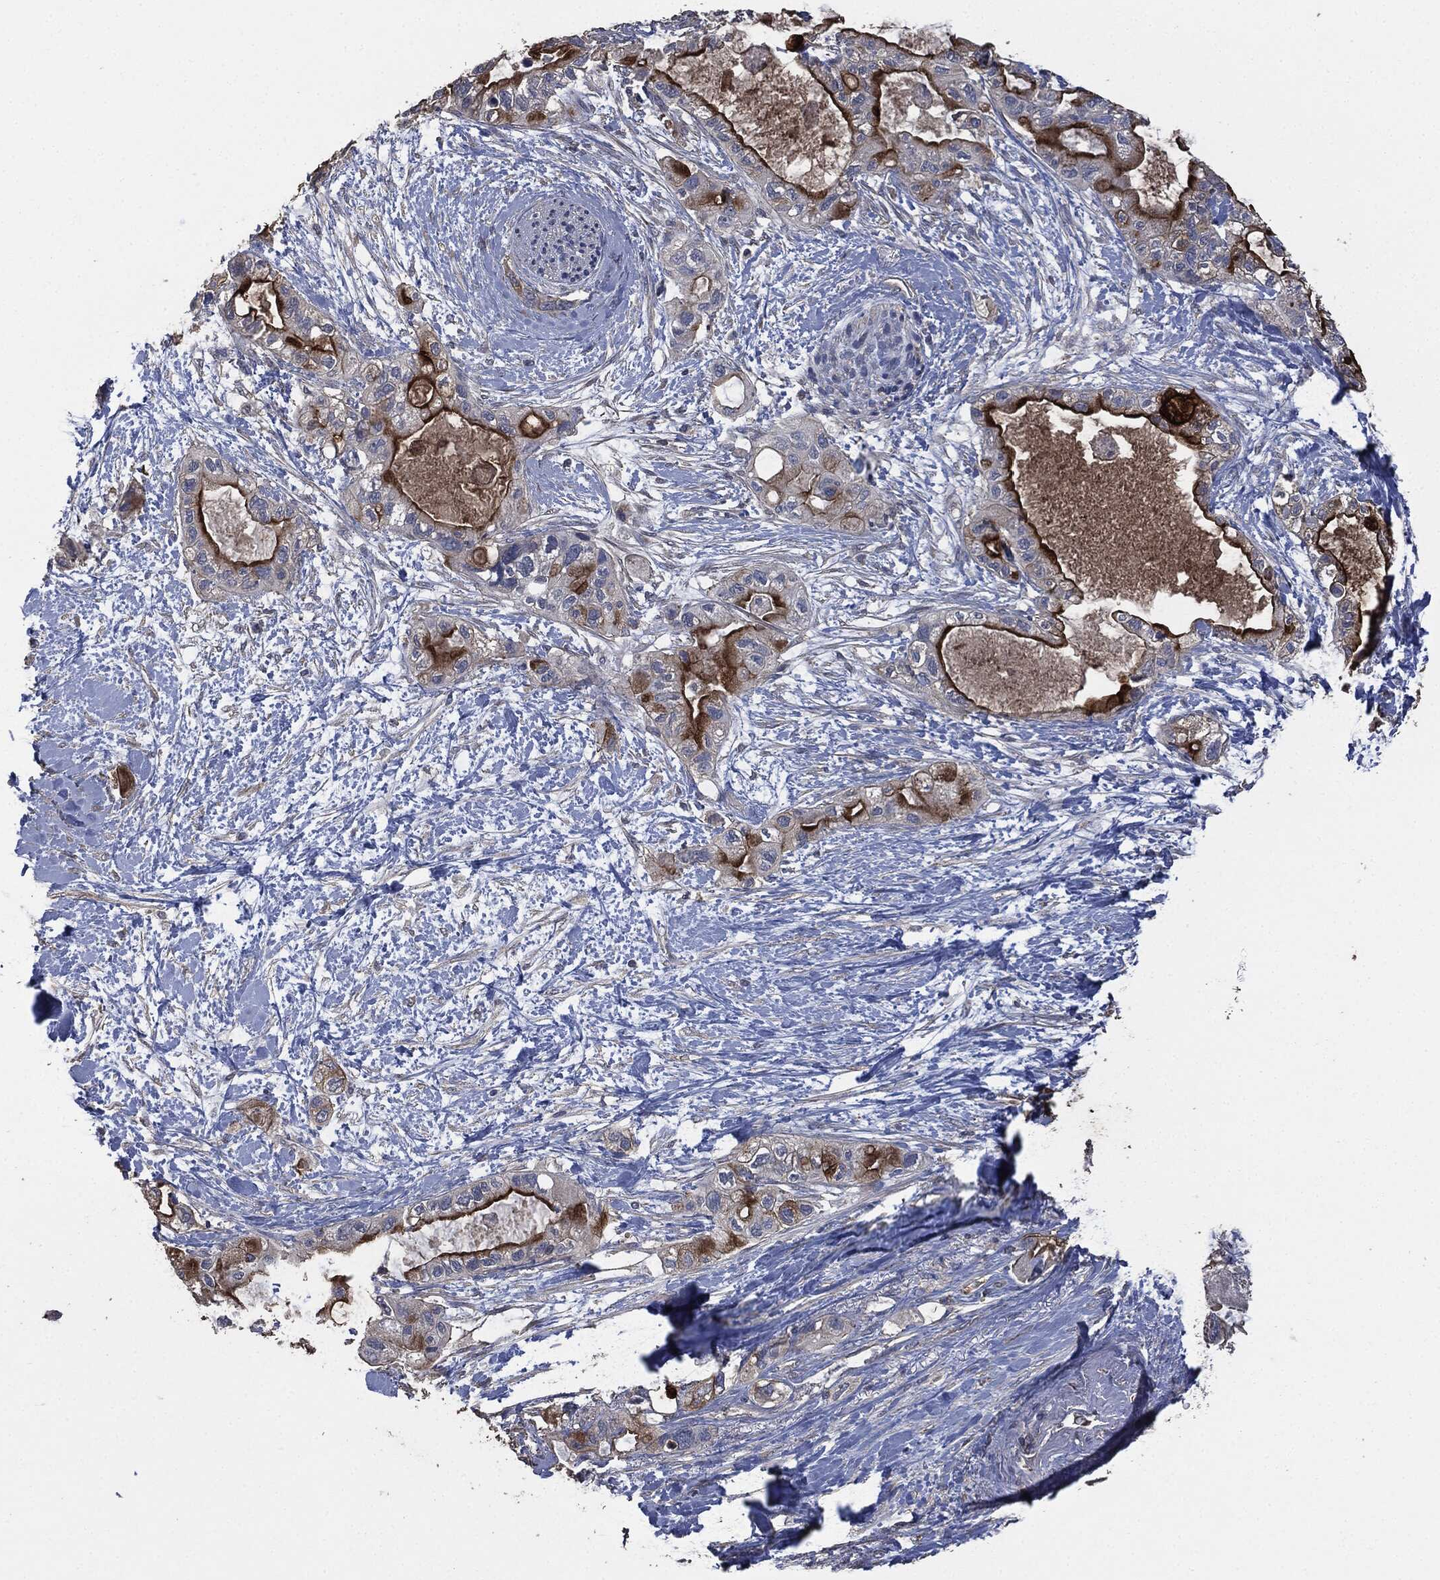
{"staining": {"intensity": "strong", "quantity": "25%-75%", "location": "cytoplasmic/membranous"}, "tissue": "pancreatic cancer", "cell_type": "Tumor cells", "image_type": "cancer", "snomed": [{"axis": "morphology", "description": "Adenocarcinoma, NOS"}, {"axis": "topography", "description": "Pancreas"}], "caption": "Pancreatic cancer stained with DAB IHC shows high levels of strong cytoplasmic/membranous expression in approximately 25%-75% of tumor cells.", "gene": "MSLN", "patient": {"sex": "female", "age": 56}}